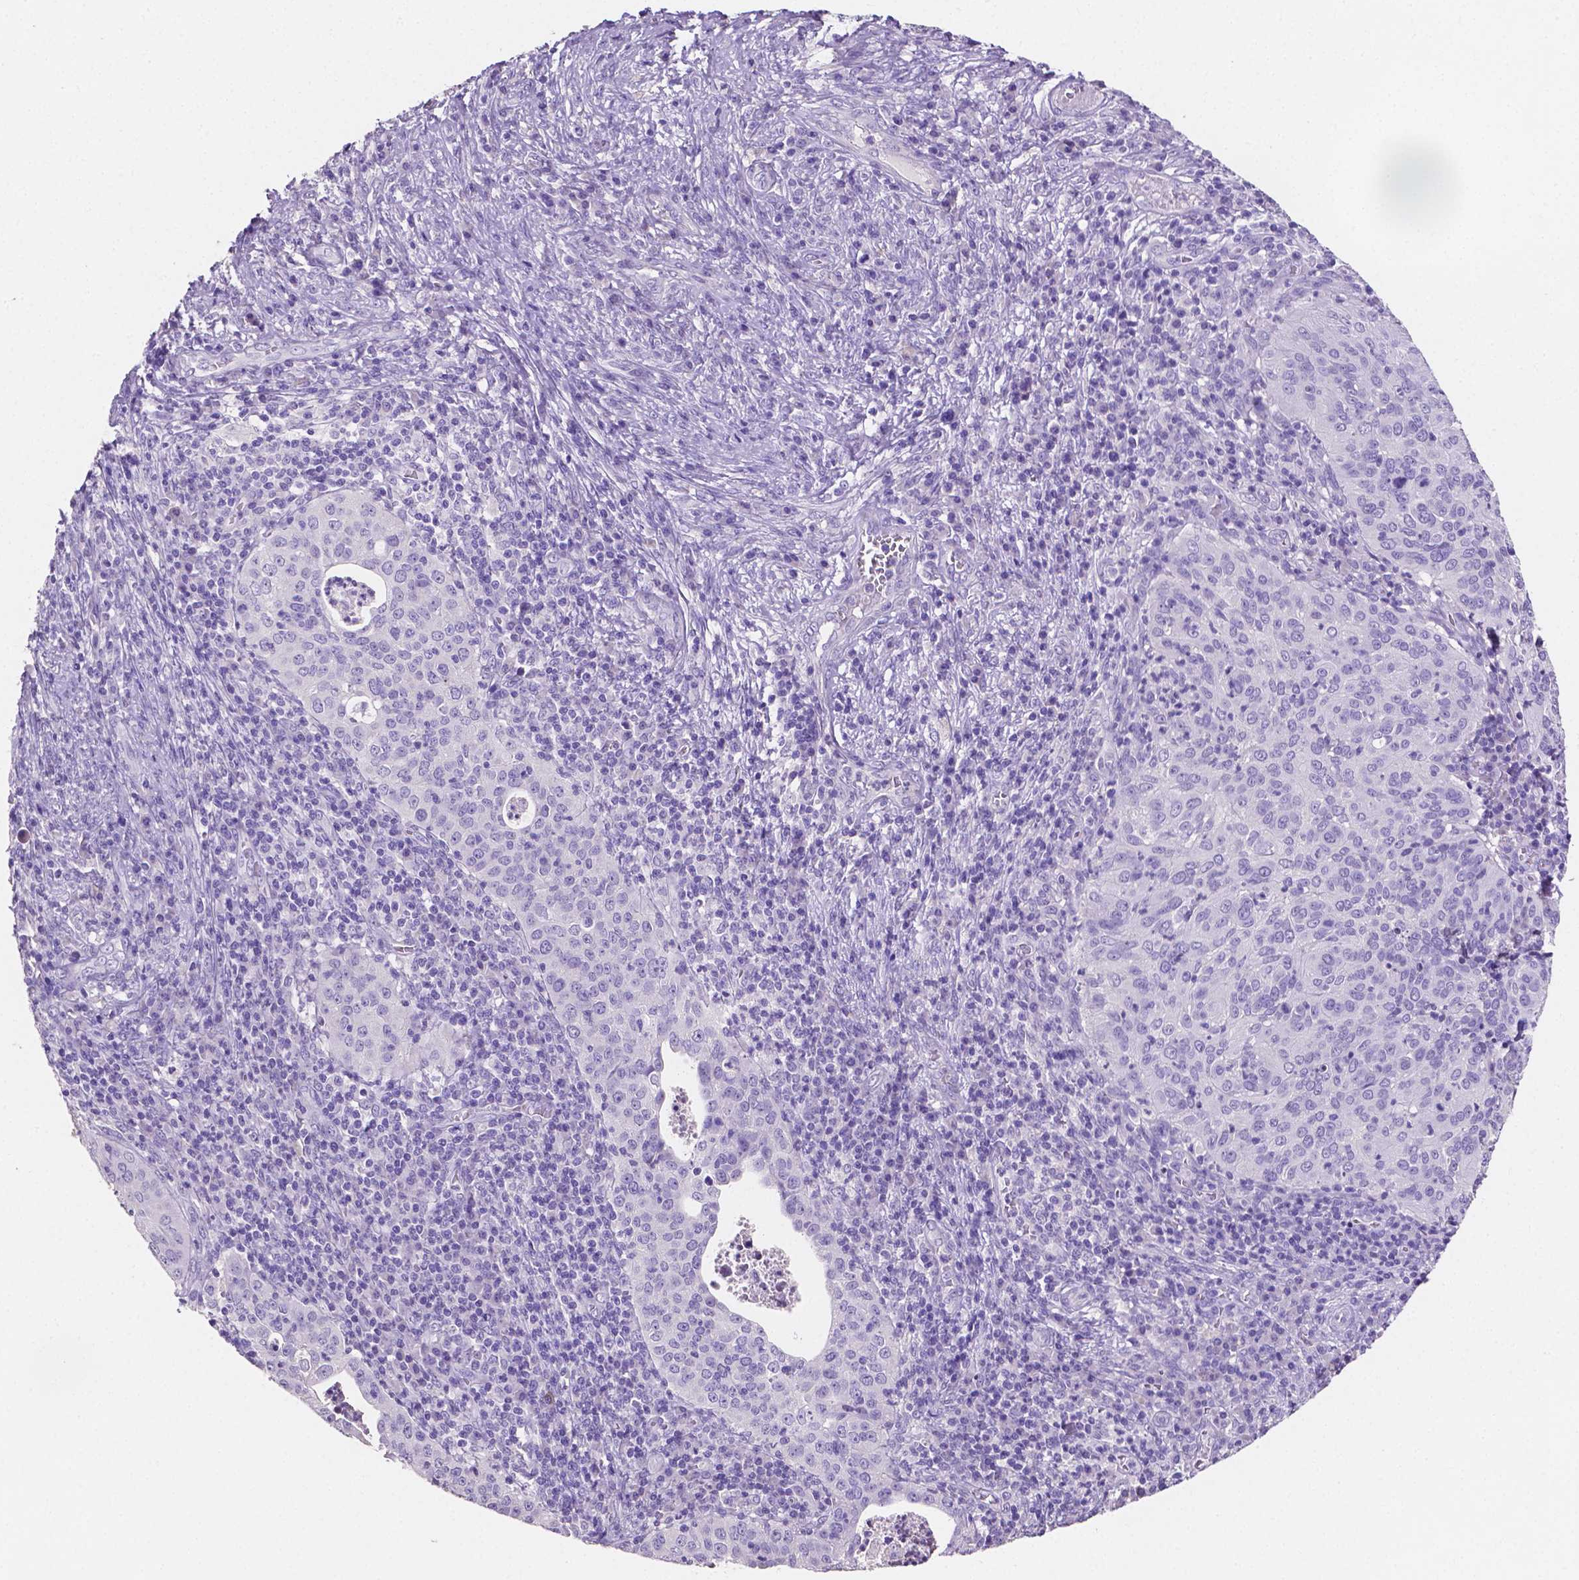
{"staining": {"intensity": "negative", "quantity": "none", "location": "none"}, "tissue": "cervical cancer", "cell_type": "Tumor cells", "image_type": "cancer", "snomed": [{"axis": "morphology", "description": "Squamous cell carcinoma, NOS"}, {"axis": "topography", "description": "Cervix"}], "caption": "Immunohistochemistry histopathology image of human cervical cancer (squamous cell carcinoma) stained for a protein (brown), which demonstrates no expression in tumor cells.", "gene": "SLC22A2", "patient": {"sex": "female", "age": 39}}